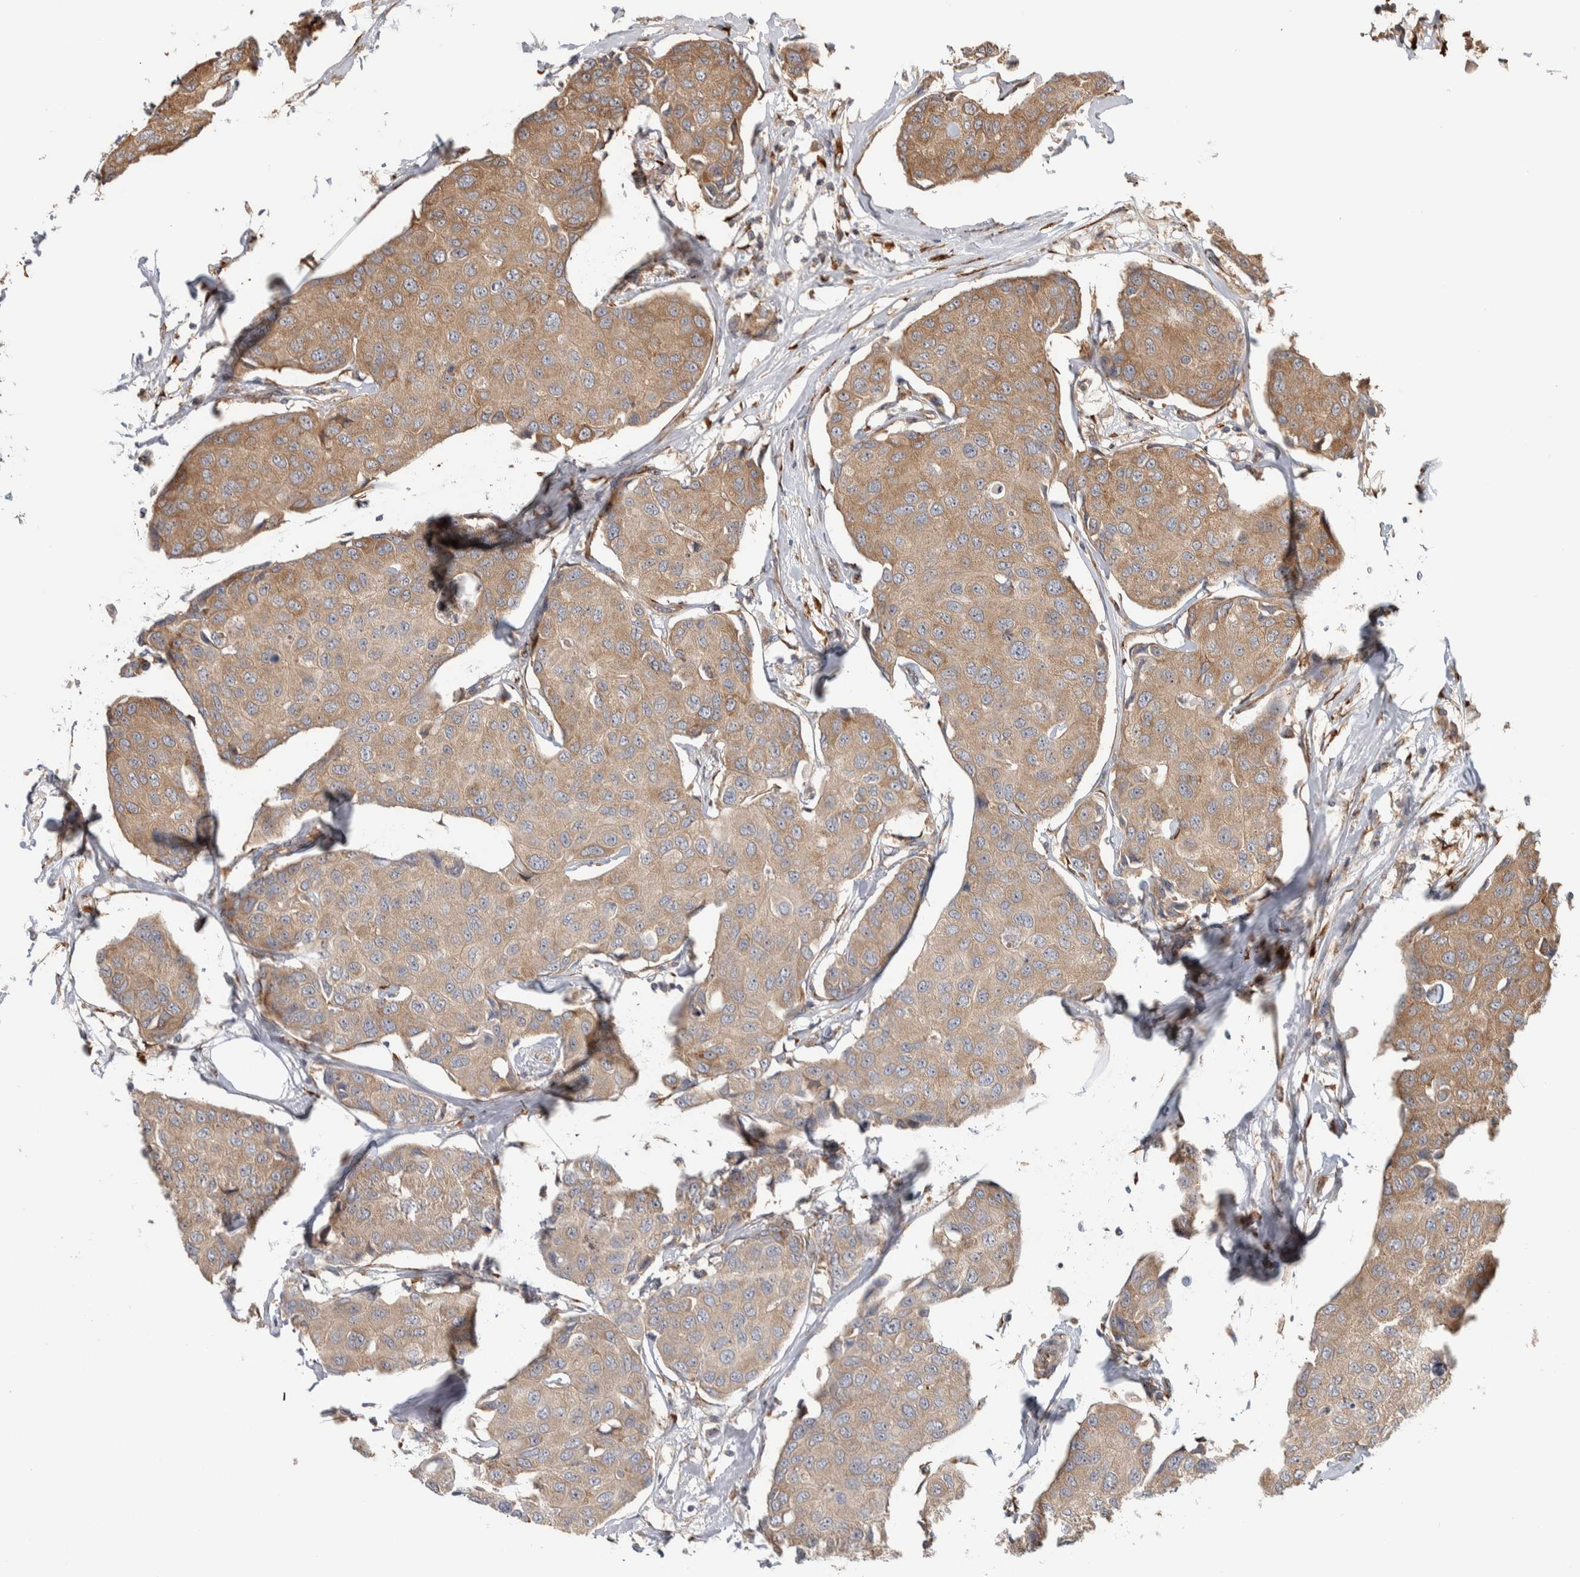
{"staining": {"intensity": "moderate", "quantity": ">75%", "location": "cytoplasmic/membranous"}, "tissue": "breast cancer", "cell_type": "Tumor cells", "image_type": "cancer", "snomed": [{"axis": "morphology", "description": "Duct carcinoma"}, {"axis": "topography", "description": "Breast"}], "caption": "Breast cancer (intraductal carcinoma) stained with a protein marker displays moderate staining in tumor cells.", "gene": "EIF3H", "patient": {"sex": "female", "age": 80}}